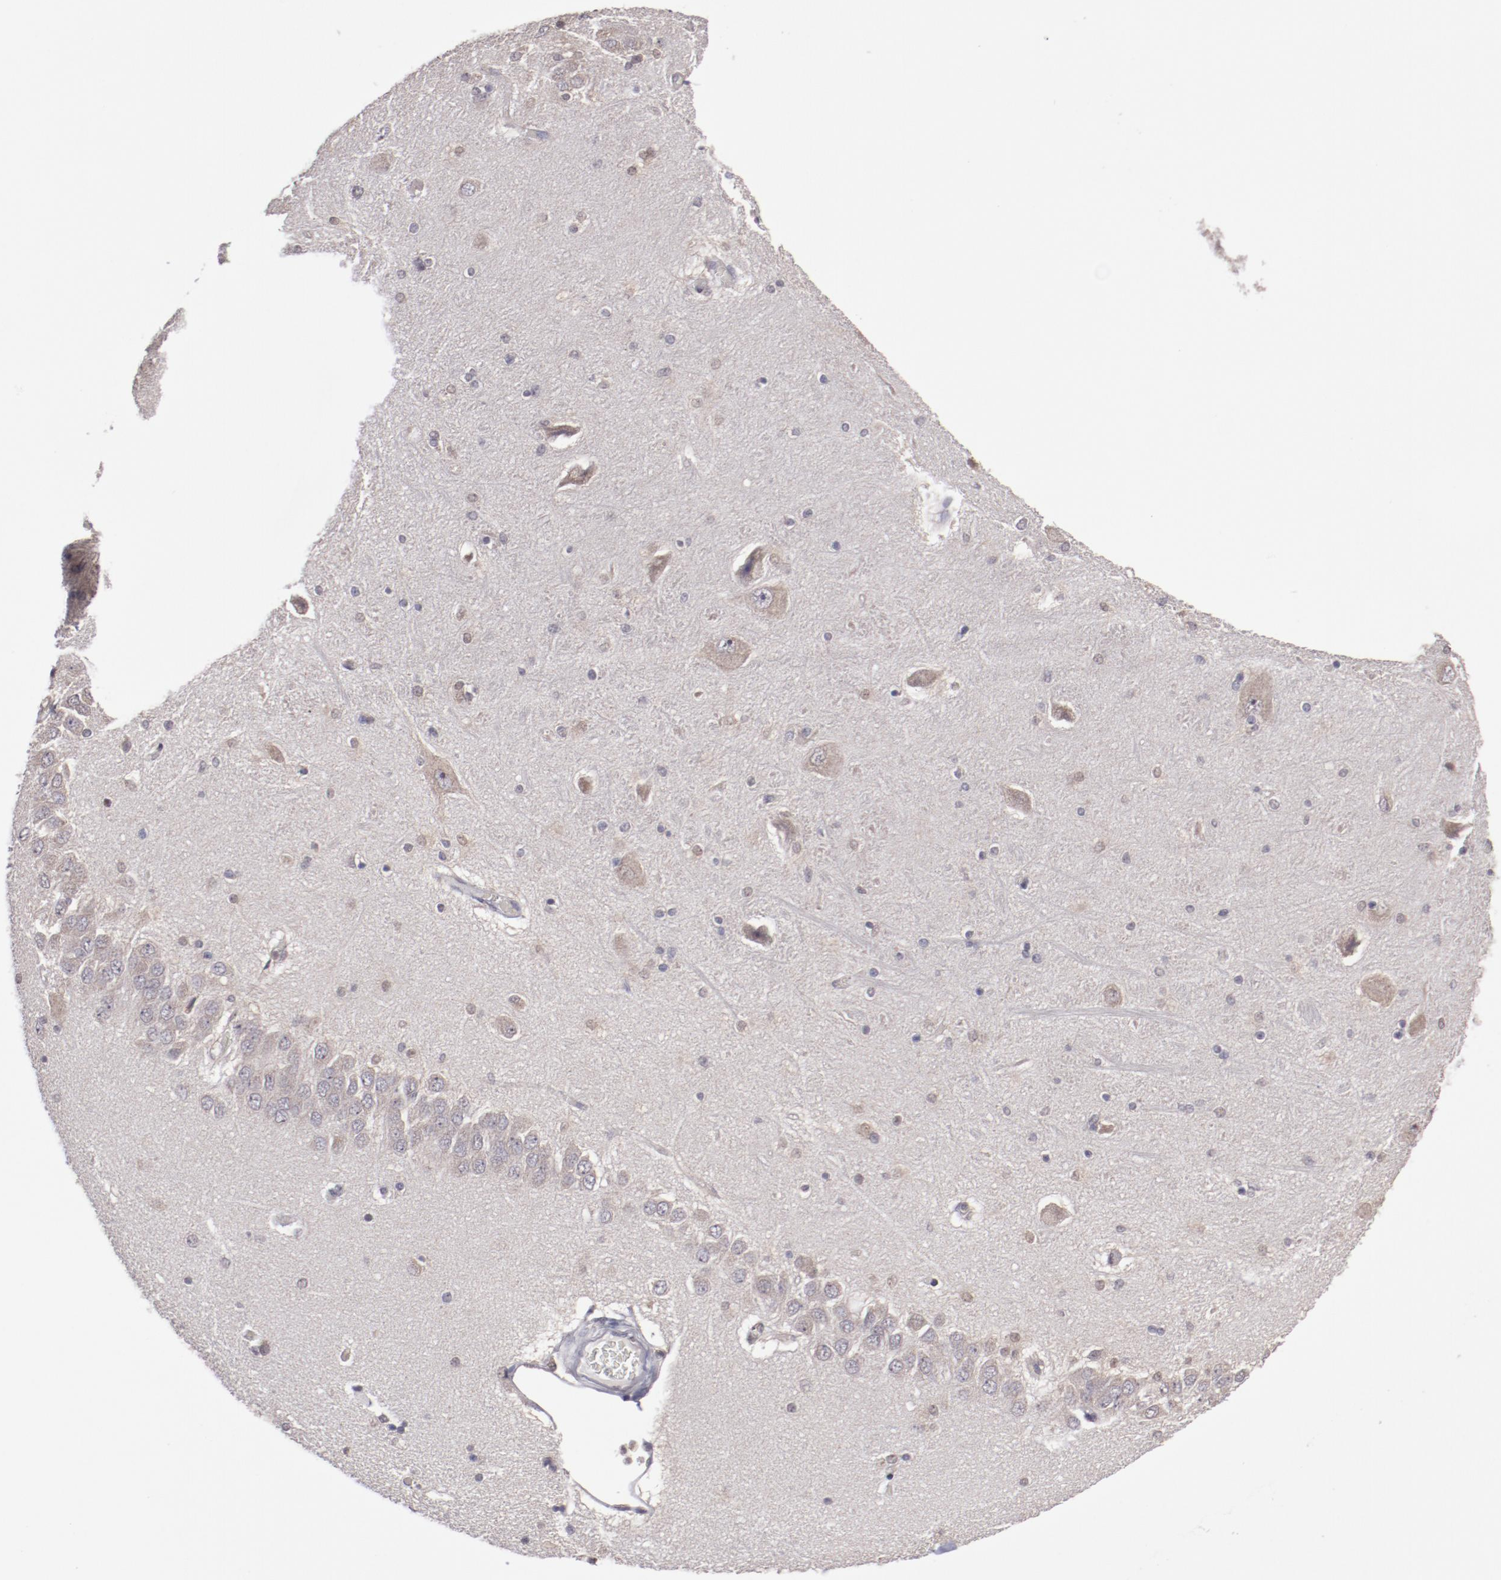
{"staining": {"intensity": "weak", "quantity": "<25%", "location": "nuclear"}, "tissue": "hippocampus", "cell_type": "Glial cells", "image_type": "normal", "snomed": [{"axis": "morphology", "description": "Normal tissue, NOS"}, {"axis": "topography", "description": "Hippocampus"}], "caption": "Immunohistochemistry (IHC) micrograph of unremarkable hippocampus stained for a protein (brown), which displays no expression in glial cells. (DAB IHC with hematoxylin counter stain).", "gene": "ARNT", "patient": {"sex": "female", "age": 54}}